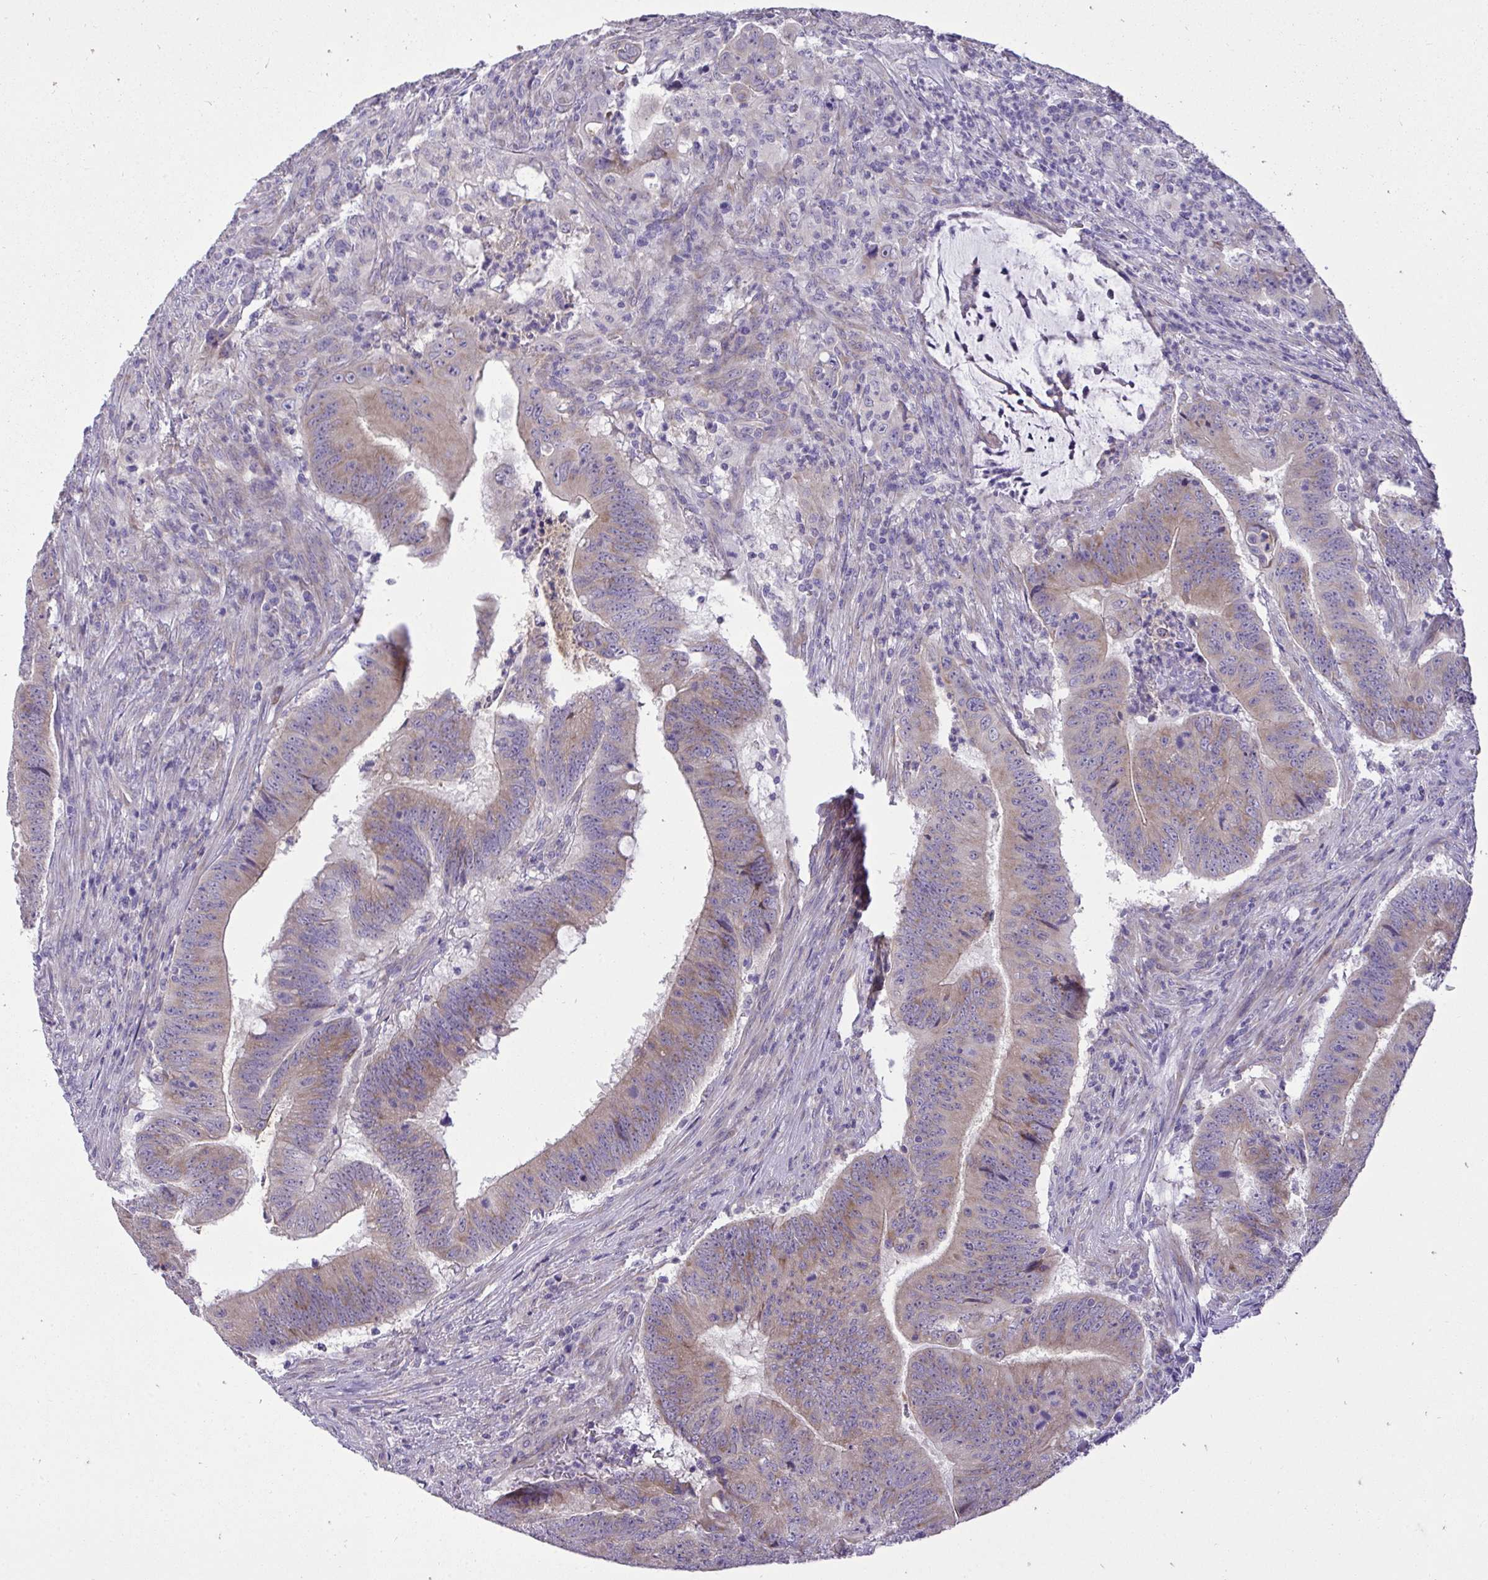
{"staining": {"intensity": "weak", "quantity": "25%-75%", "location": "cytoplasmic/membranous"}, "tissue": "colorectal cancer", "cell_type": "Tumor cells", "image_type": "cancer", "snomed": [{"axis": "morphology", "description": "Adenocarcinoma, NOS"}, {"axis": "topography", "description": "Colon"}], "caption": "Immunohistochemistry histopathology image of human colorectal cancer (adenocarcinoma) stained for a protein (brown), which reveals low levels of weak cytoplasmic/membranous expression in approximately 25%-75% of tumor cells.", "gene": "VGLL3", "patient": {"sex": "female", "age": 87}}